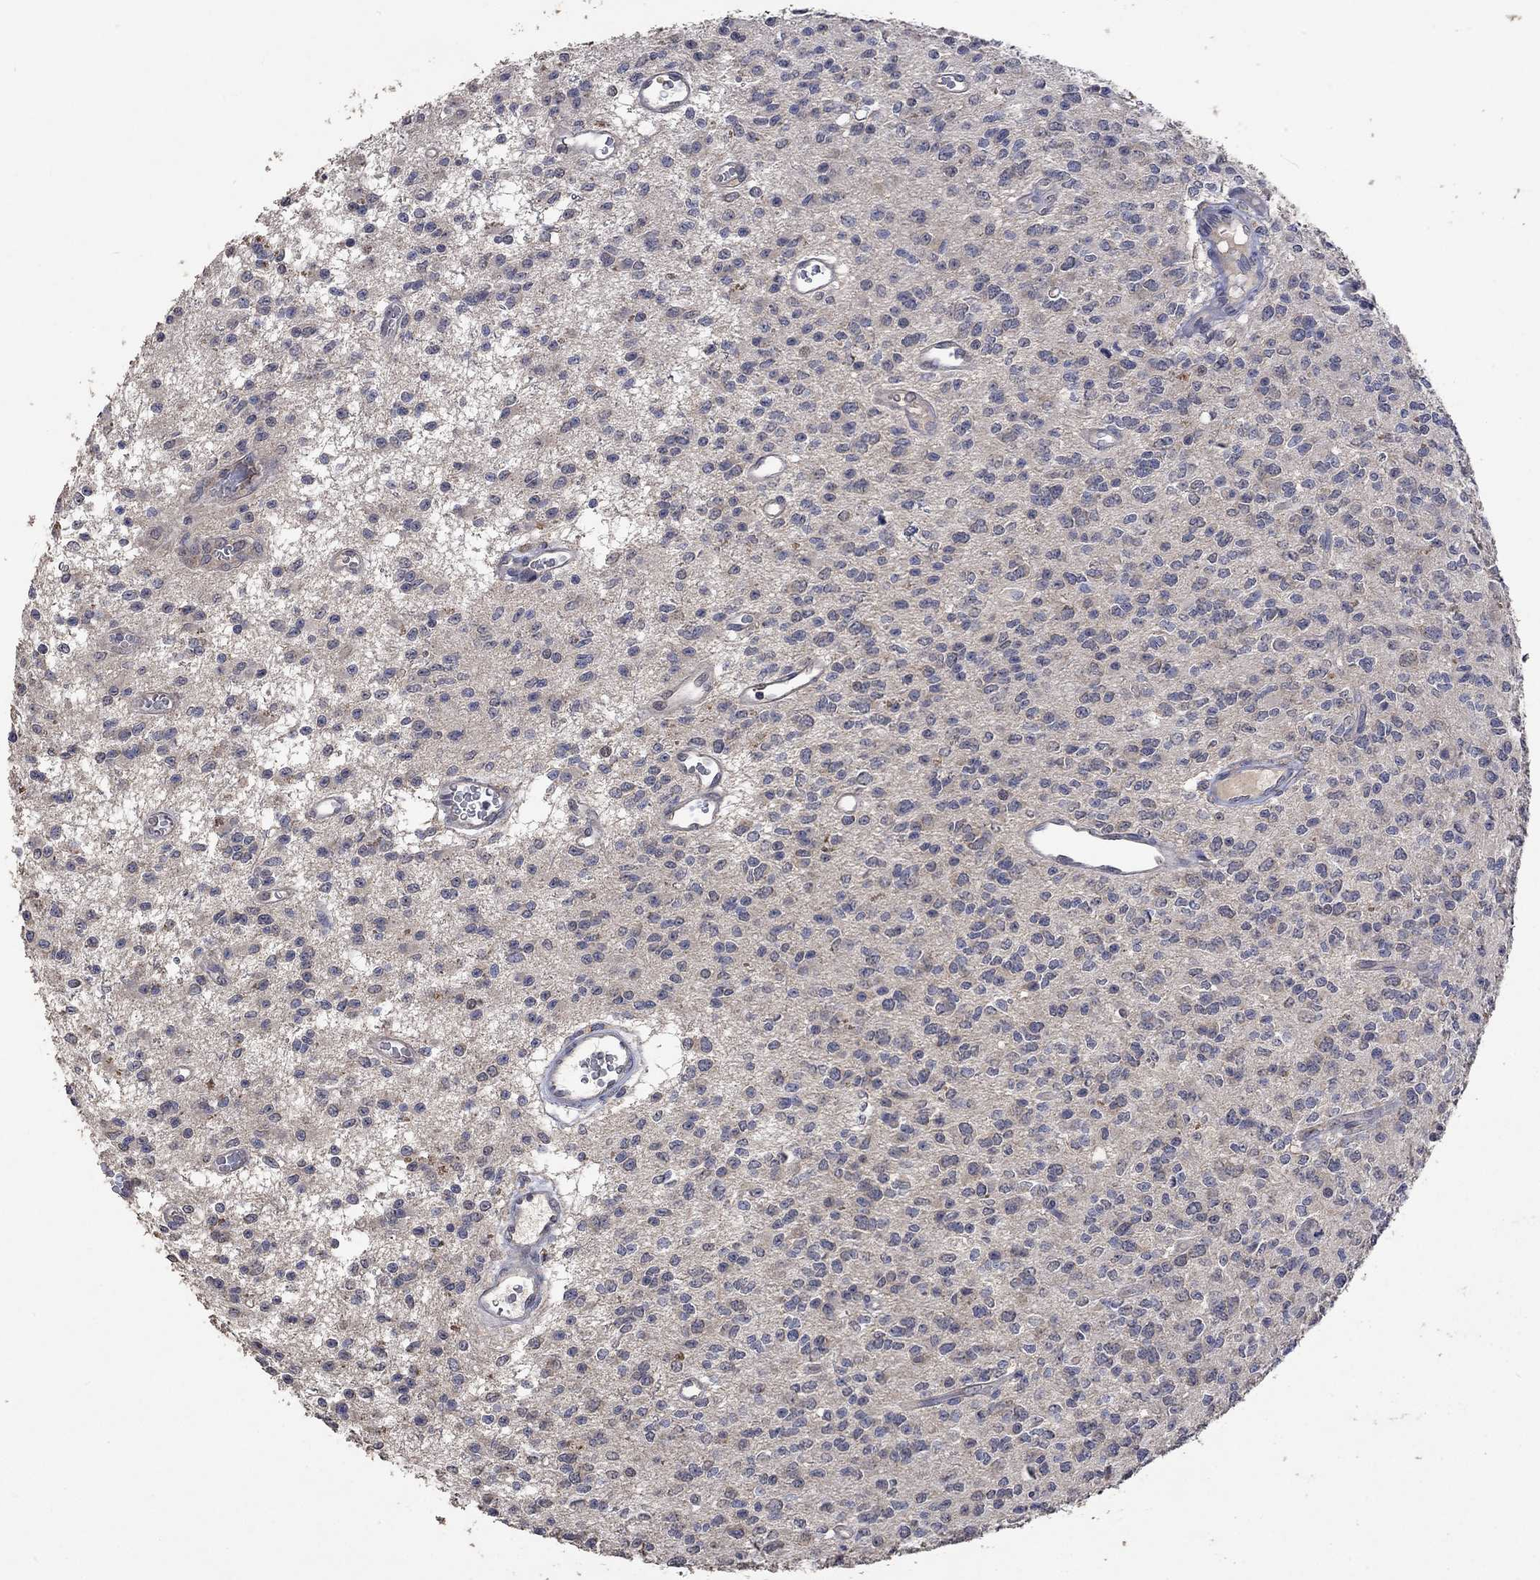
{"staining": {"intensity": "negative", "quantity": "none", "location": "none"}, "tissue": "glioma", "cell_type": "Tumor cells", "image_type": "cancer", "snomed": [{"axis": "morphology", "description": "Glioma, malignant, Low grade"}, {"axis": "topography", "description": "Brain"}], "caption": "This is an immunohistochemistry (IHC) micrograph of human low-grade glioma (malignant). There is no staining in tumor cells.", "gene": "PTPN20", "patient": {"sex": "female", "age": 45}}